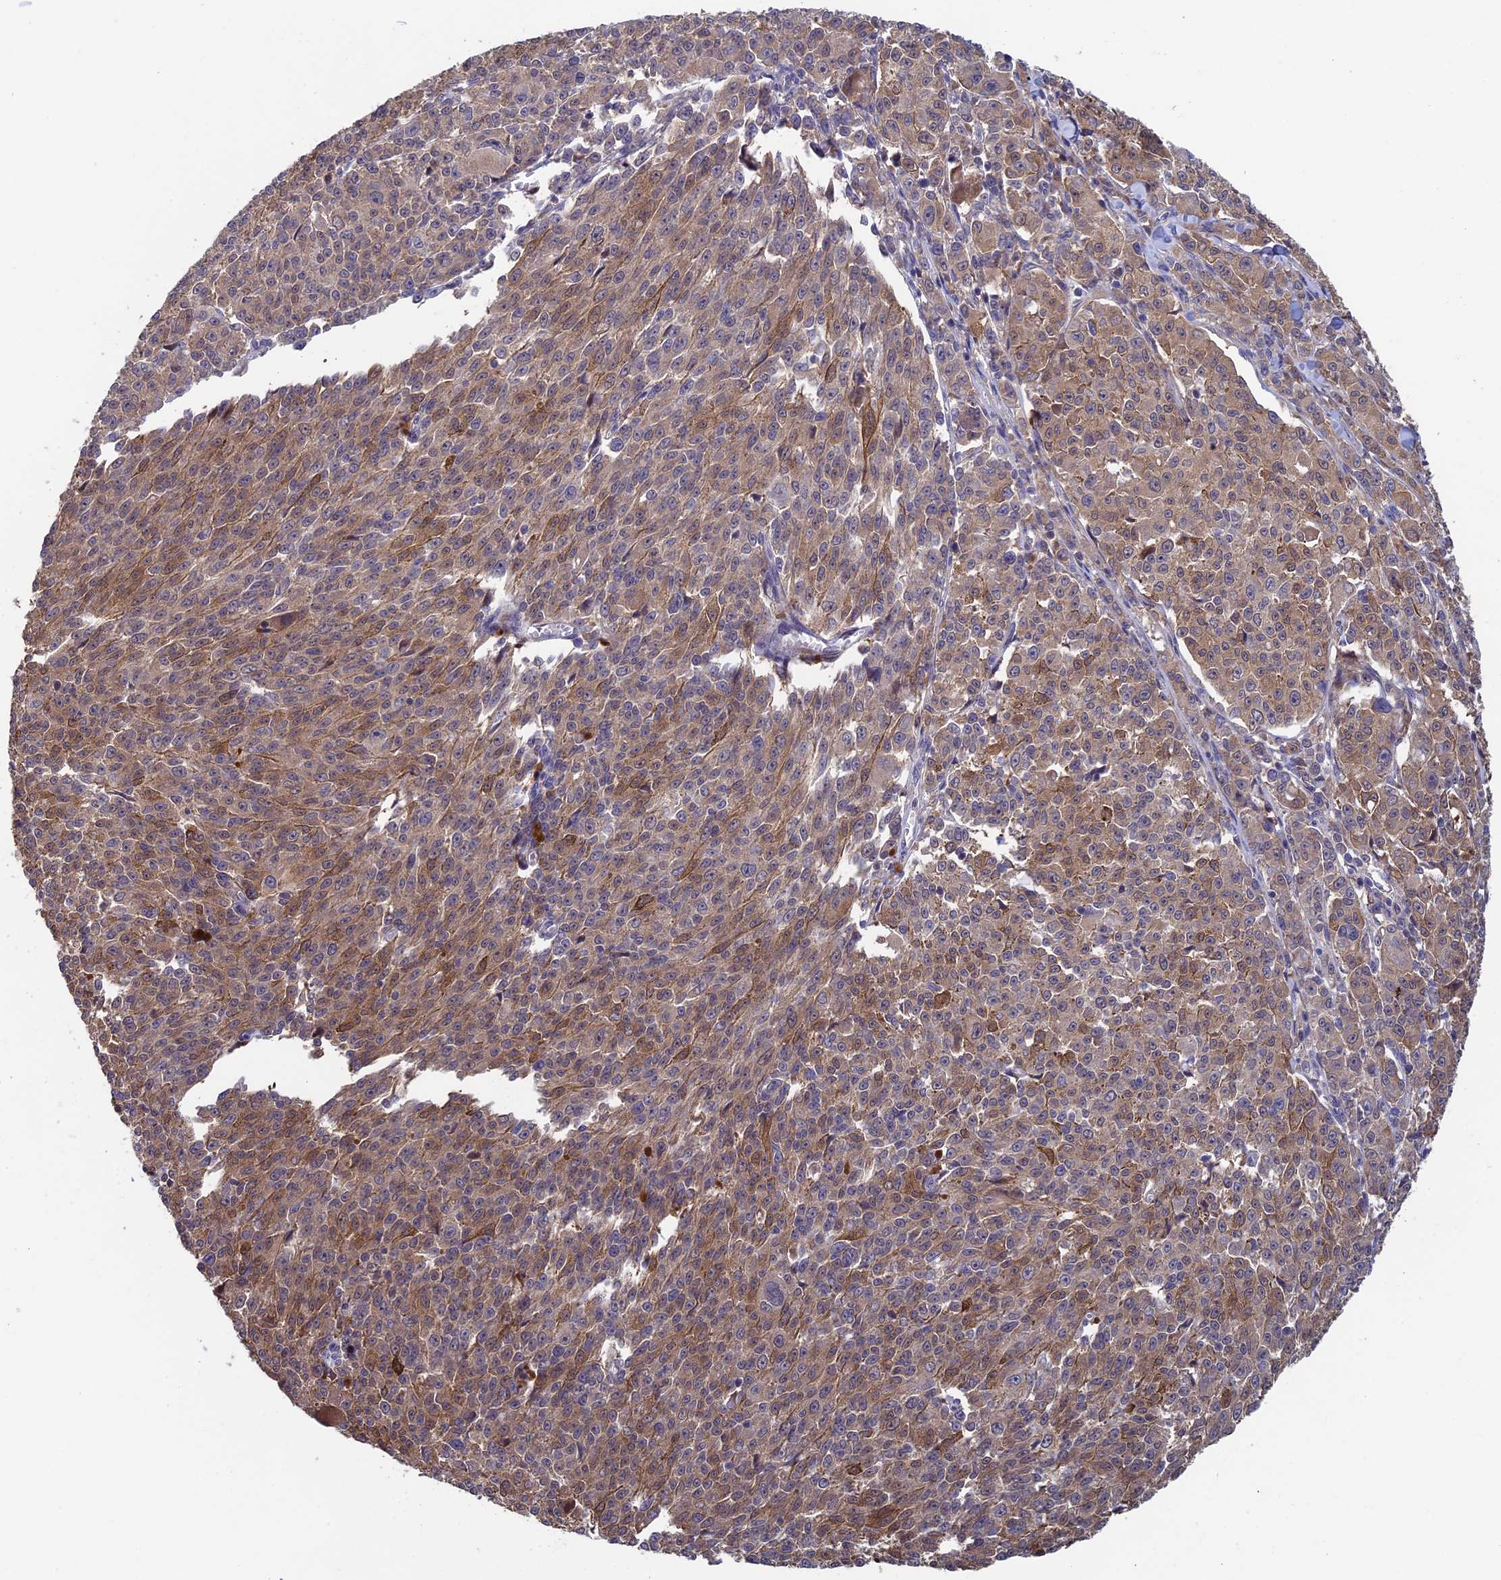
{"staining": {"intensity": "moderate", "quantity": "25%-75%", "location": "cytoplasmic/membranous"}, "tissue": "melanoma", "cell_type": "Tumor cells", "image_type": "cancer", "snomed": [{"axis": "morphology", "description": "Malignant melanoma, NOS"}, {"axis": "topography", "description": "Skin"}], "caption": "Immunohistochemical staining of malignant melanoma exhibits medium levels of moderate cytoplasmic/membranous expression in approximately 25%-75% of tumor cells. The staining is performed using DAB (3,3'-diaminobenzidine) brown chromogen to label protein expression. The nuclei are counter-stained blue using hematoxylin.", "gene": "LCMT1", "patient": {"sex": "female", "age": 52}}